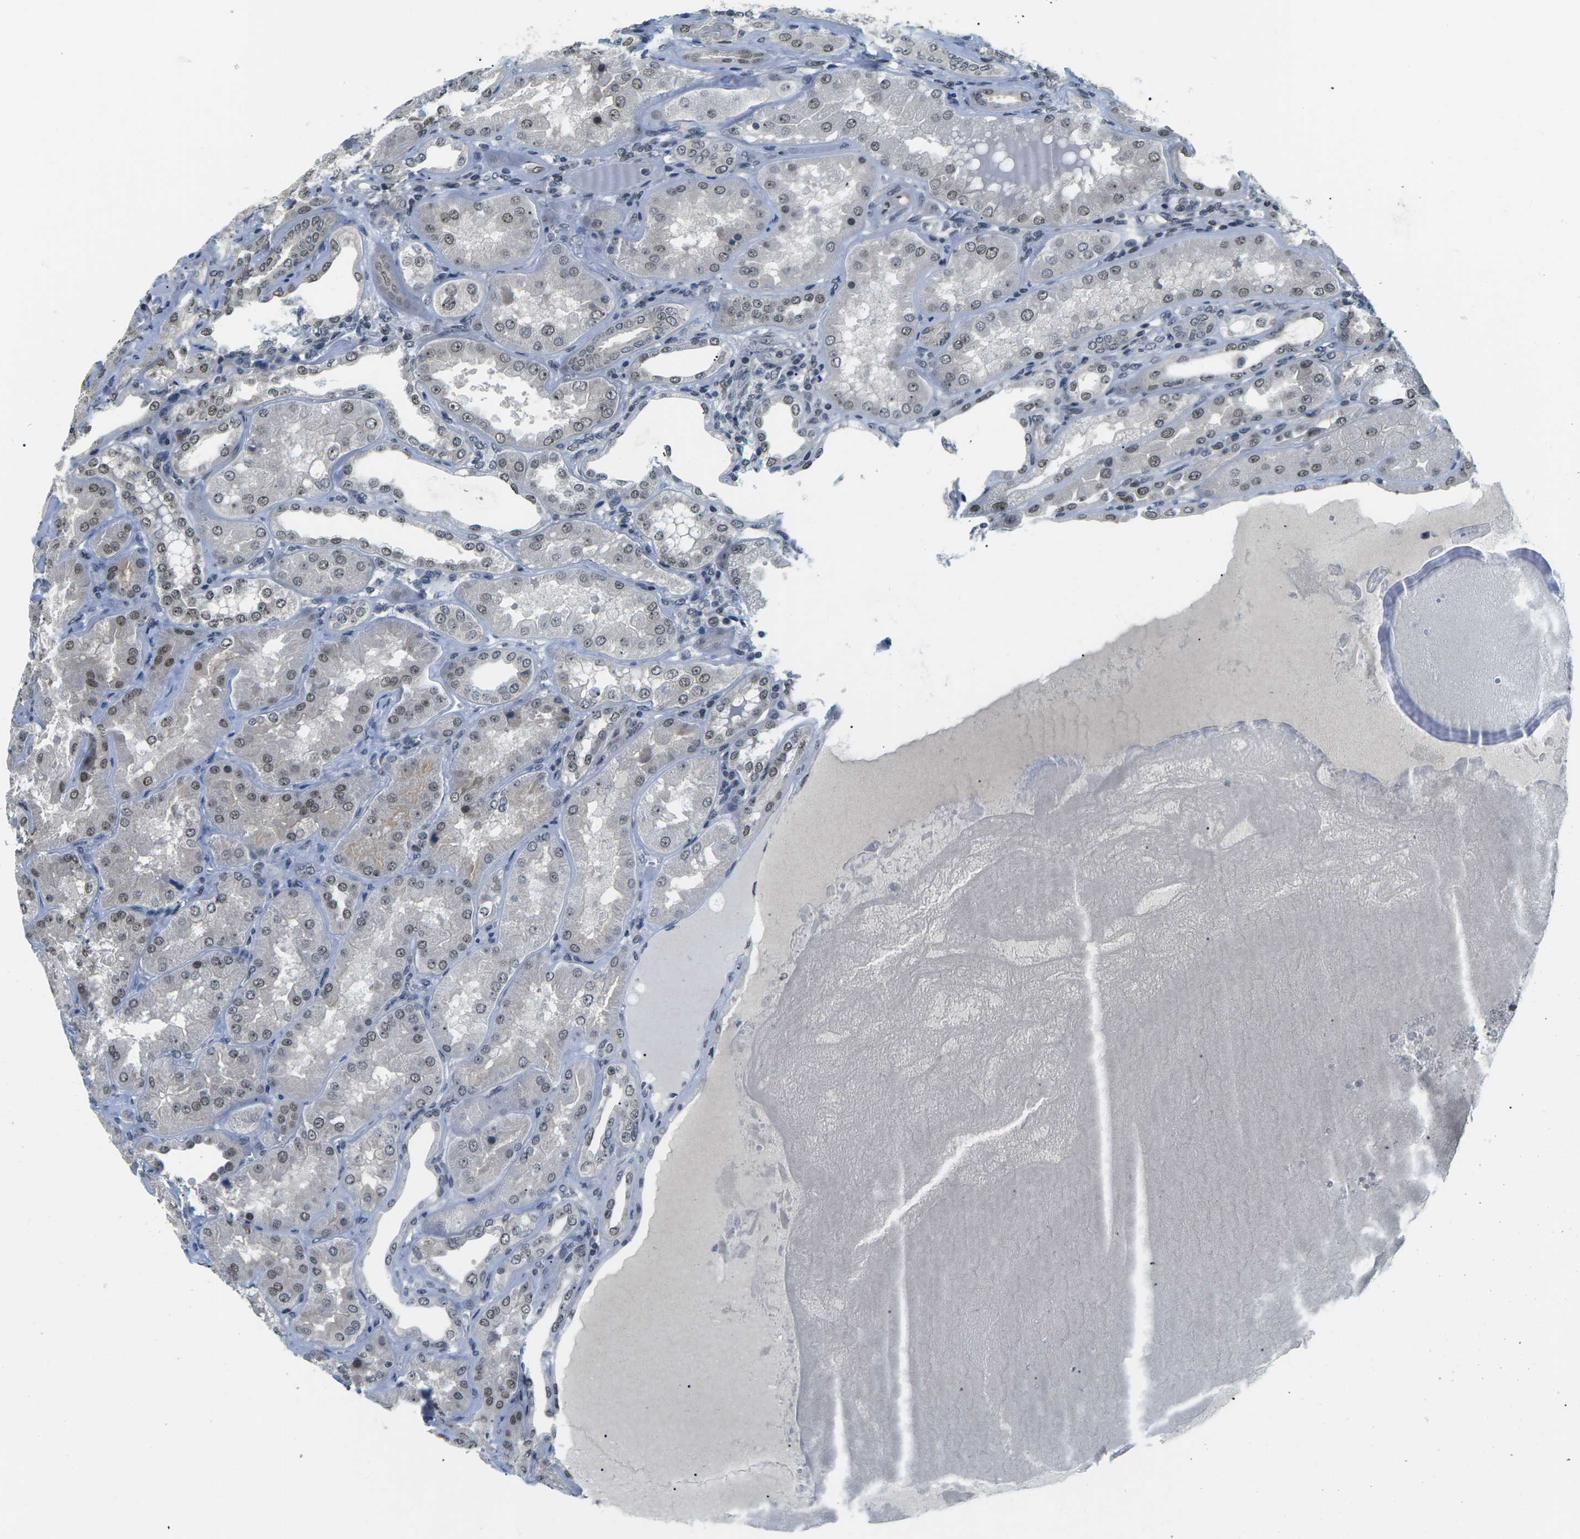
{"staining": {"intensity": "weak", "quantity": "<25%", "location": "nuclear"}, "tissue": "kidney", "cell_type": "Cells in glomeruli", "image_type": "normal", "snomed": [{"axis": "morphology", "description": "Normal tissue, NOS"}, {"axis": "topography", "description": "Kidney"}], "caption": "Protein analysis of normal kidney exhibits no significant positivity in cells in glomeruli.", "gene": "NSRP1", "patient": {"sex": "female", "age": 56}}